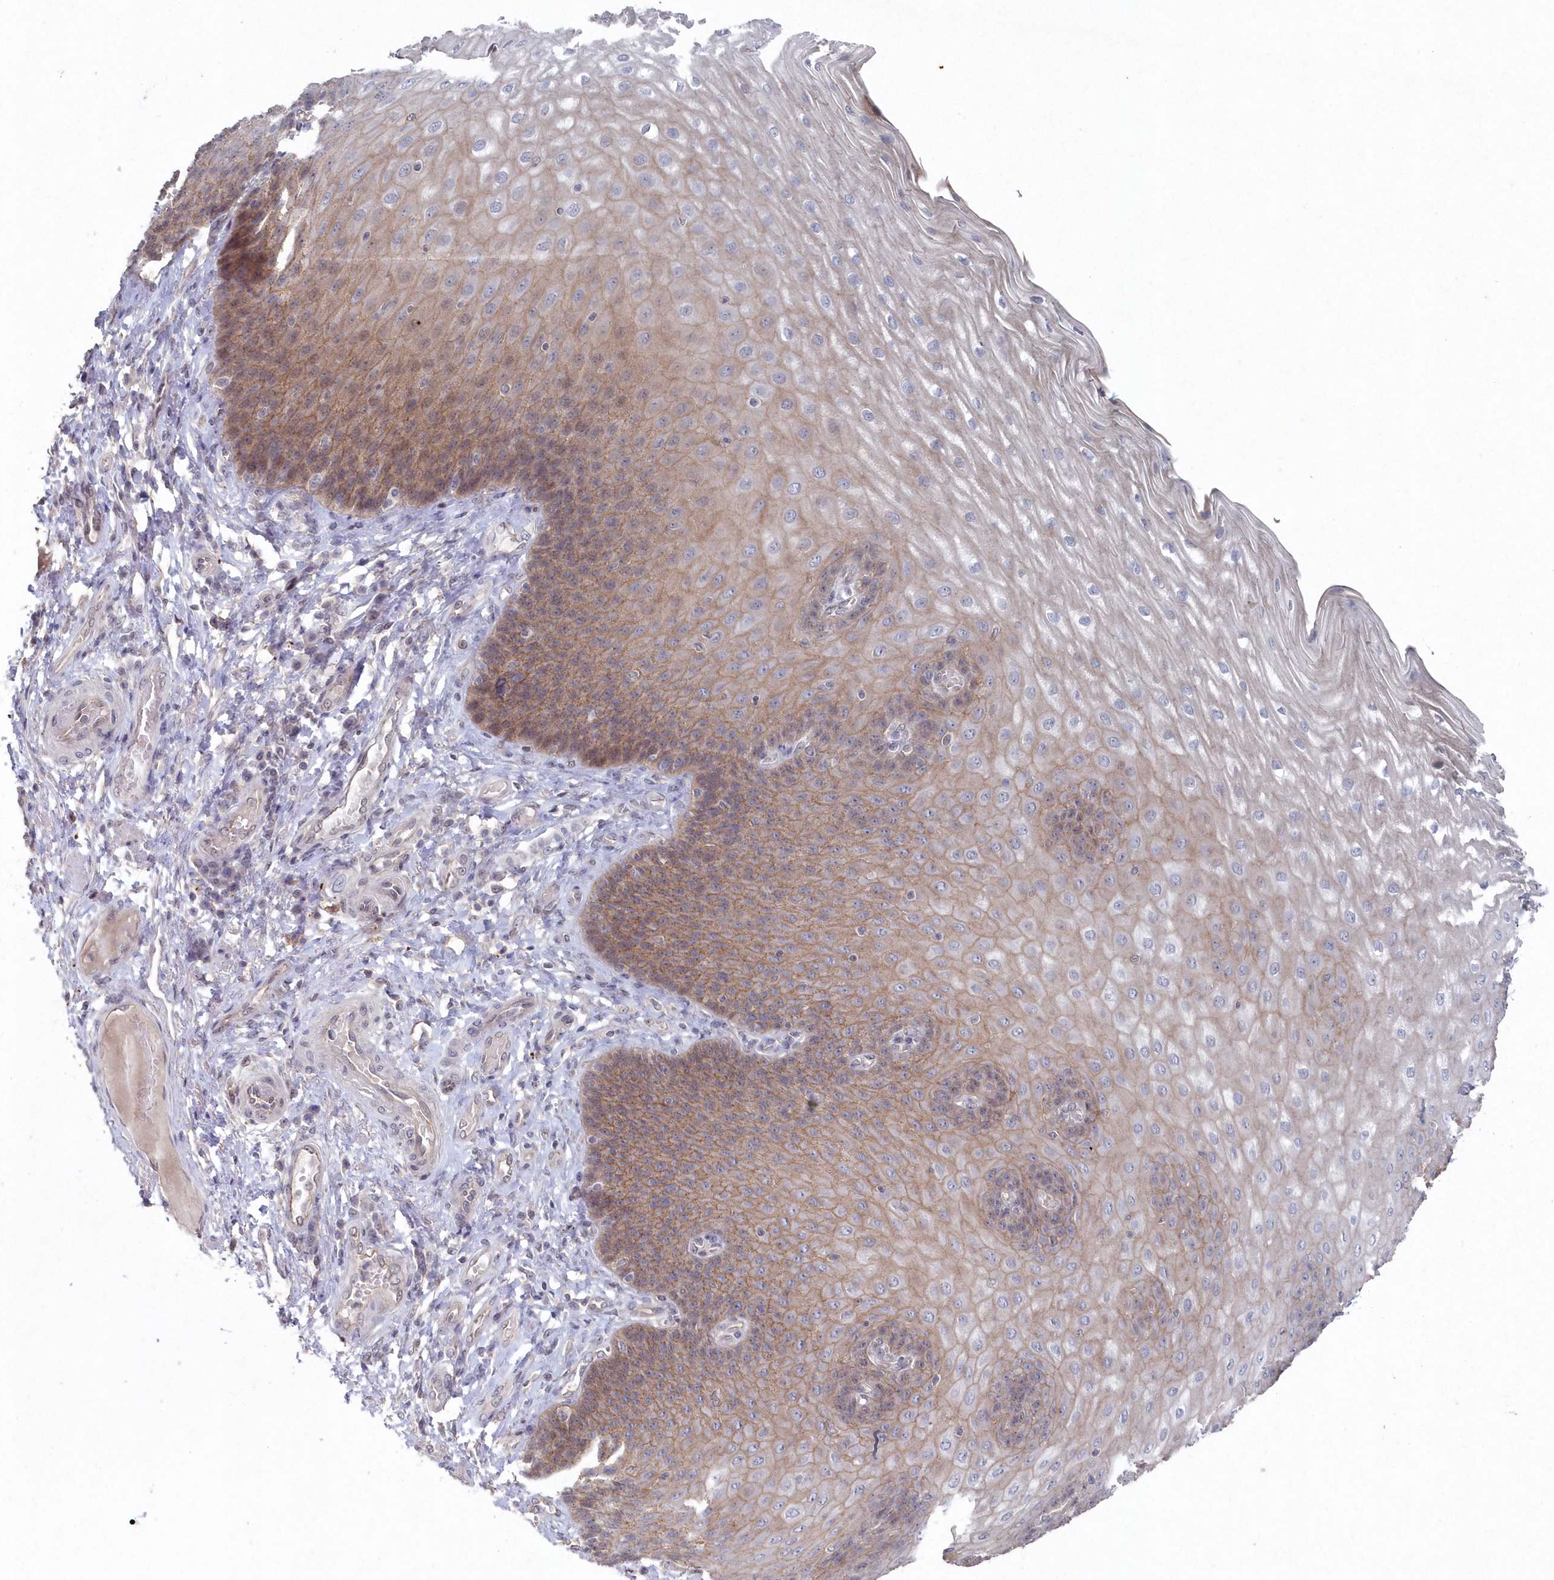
{"staining": {"intensity": "moderate", "quantity": ">75%", "location": "cytoplasmic/membranous"}, "tissue": "esophagus", "cell_type": "Squamous epithelial cells", "image_type": "normal", "snomed": [{"axis": "morphology", "description": "Normal tissue, NOS"}, {"axis": "topography", "description": "Esophagus"}], "caption": "Esophagus stained with a brown dye displays moderate cytoplasmic/membranous positive staining in about >75% of squamous epithelial cells.", "gene": "VSIG2", "patient": {"sex": "male", "age": 54}}